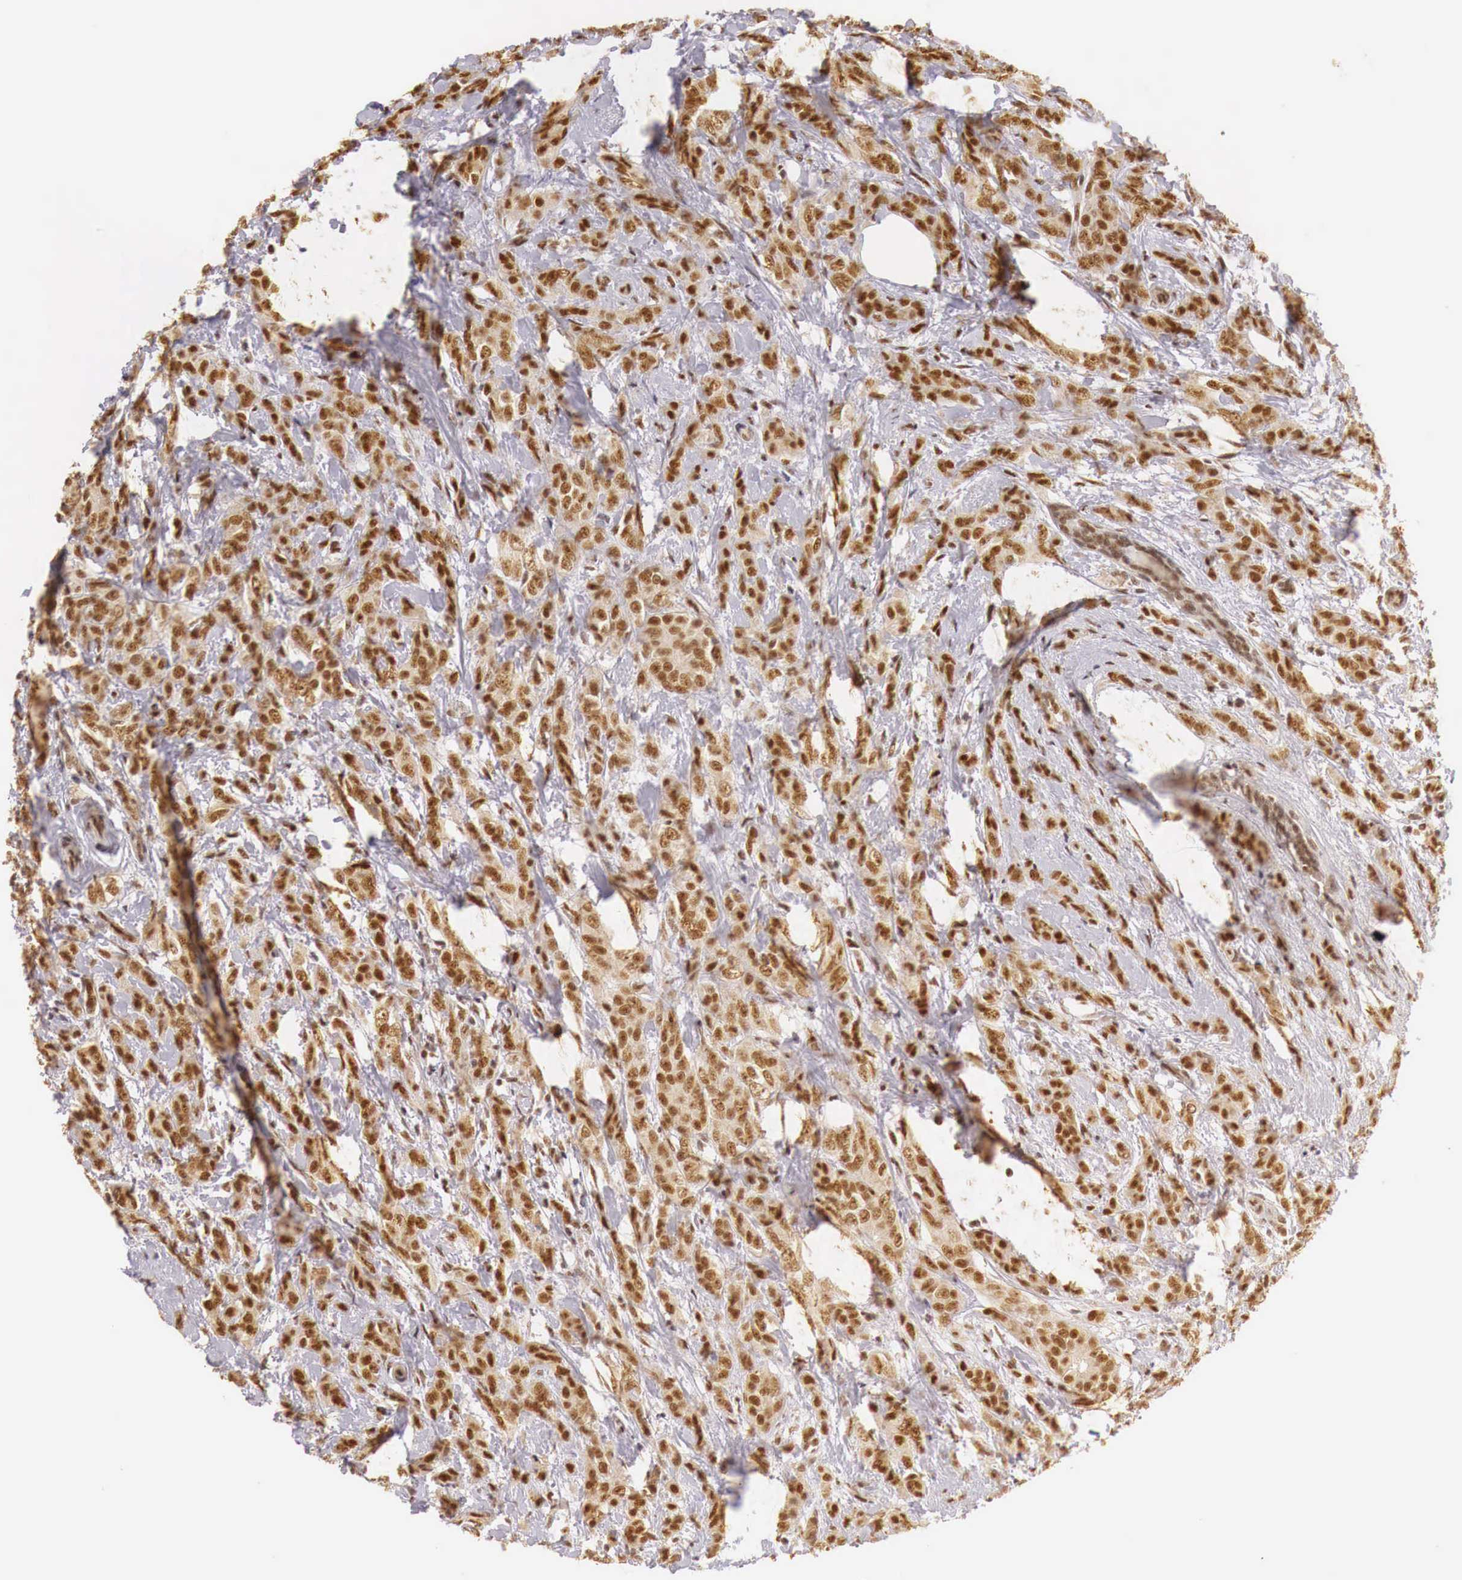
{"staining": {"intensity": "strong", "quantity": ">75%", "location": "cytoplasmic/membranous,nuclear"}, "tissue": "breast cancer", "cell_type": "Tumor cells", "image_type": "cancer", "snomed": [{"axis": "morphology", "description": "Duct carcinoma"}, {"axis": "topography", "description": "Breast"}], "caption": "The immunohistochemical stain shows strong cytoplasmic/membranous and nuclear expression in tumor cells of breast invasive ductal carcinoma tissue.", "gene": "GPKOW", "patient": {"sex": "female", "age": 53}}